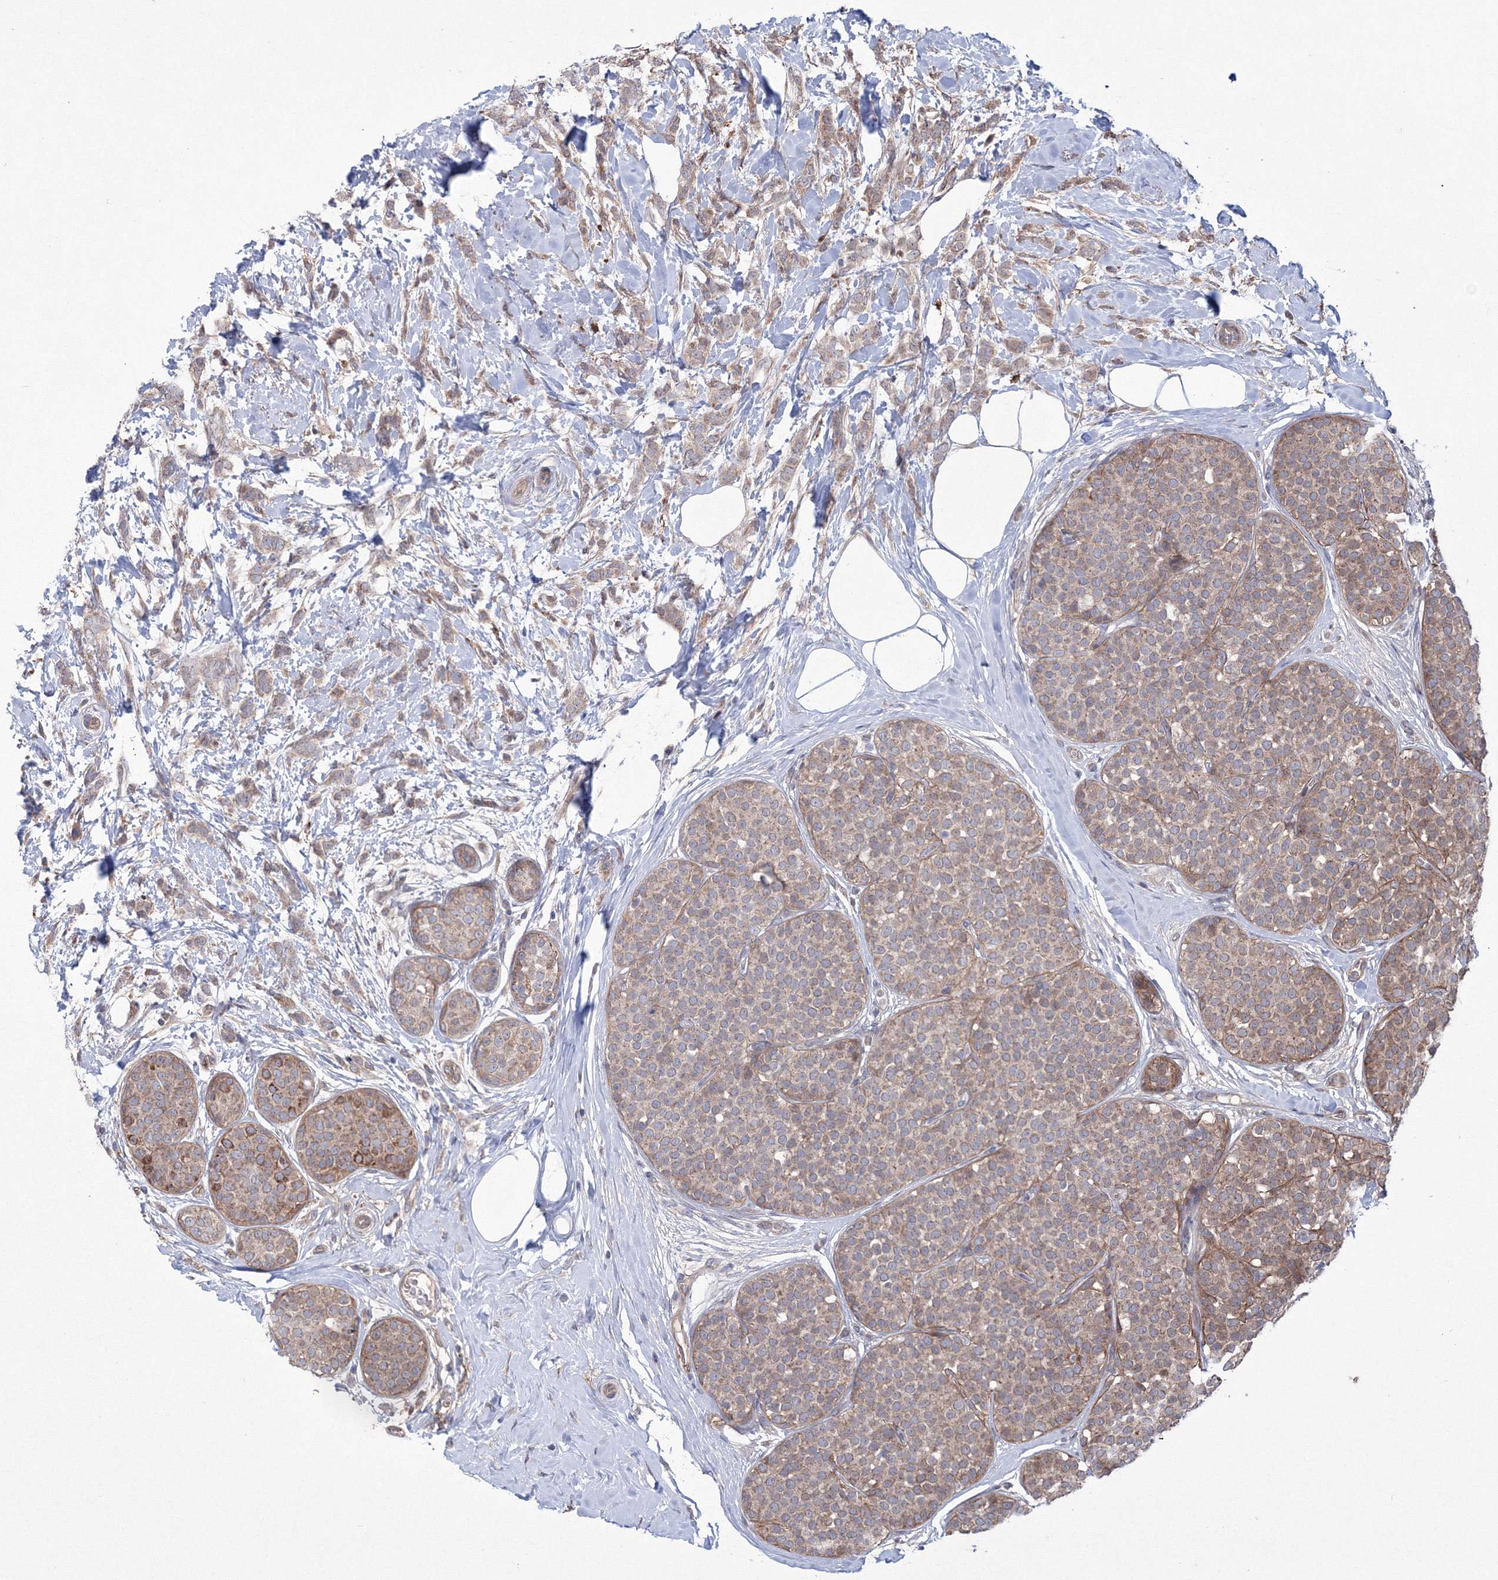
{"staining": {"intensity": "moderate", "quantity": ">75%", "location": "cytoplasmic/membranous"}, "tissue": "breast cancer", "cell_type": "Tumor cells", "image_type": "cancer", "snomed": [{"axis": "morphology", "description": "Lobular carcinoma, in situ"}, {"axis": "morphology", "description": "Lobular carcinoma"}, {"axis": "topography", "description": "Breast"}], "caption": "Moderate cytoplasmic/membranous protein positivity is seen in approximately >75% of tumor cells in breast cancer (lobular carcinoma in situ).", "gene": "RANBP3L", "patient": {"sex": "female", "age": 41}}